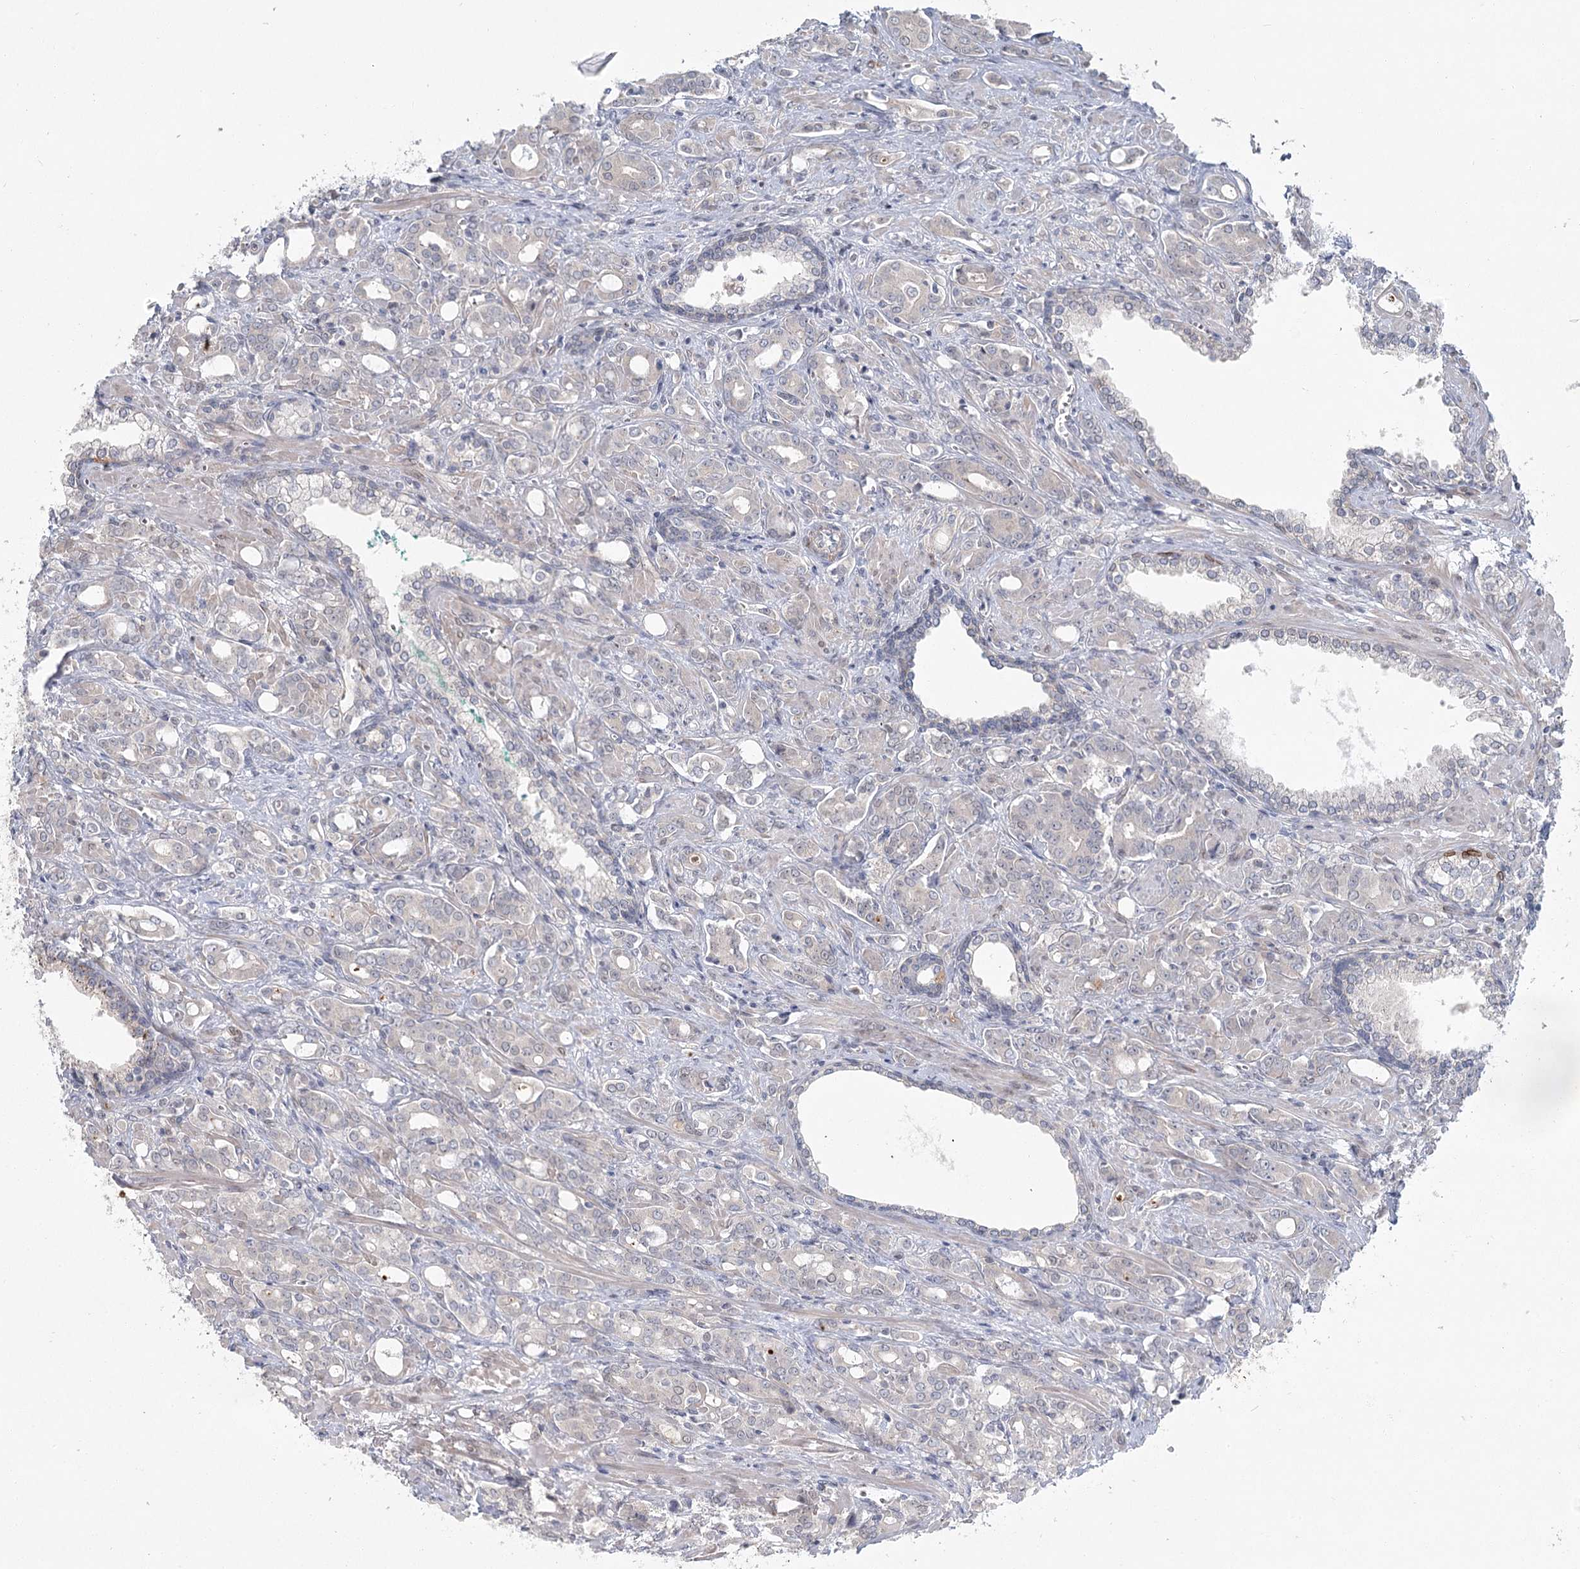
{"staining": {"intensity": "negative", "quantity": "none", "location": "none"}, "tissue": "prostate cancer", "cell_type": "Tumor cells", "image_type": "cancer", "snomed": [{"axis": "morphology", "description": "Adenocarcinoma, High grade"}, {"axis": "topography", "description": "Prostate"}], "caption": "Tumor cells are negative for brown protein staining in prostate cancer (adenocarcinoma (high-grade)). (Stains: DAB IHC with hematoxylin counter stain, Microscopy: brightfield microscopy at high magnification).", "gene": "SPINK13", "patient": {"sex": "male", "age": 72}}